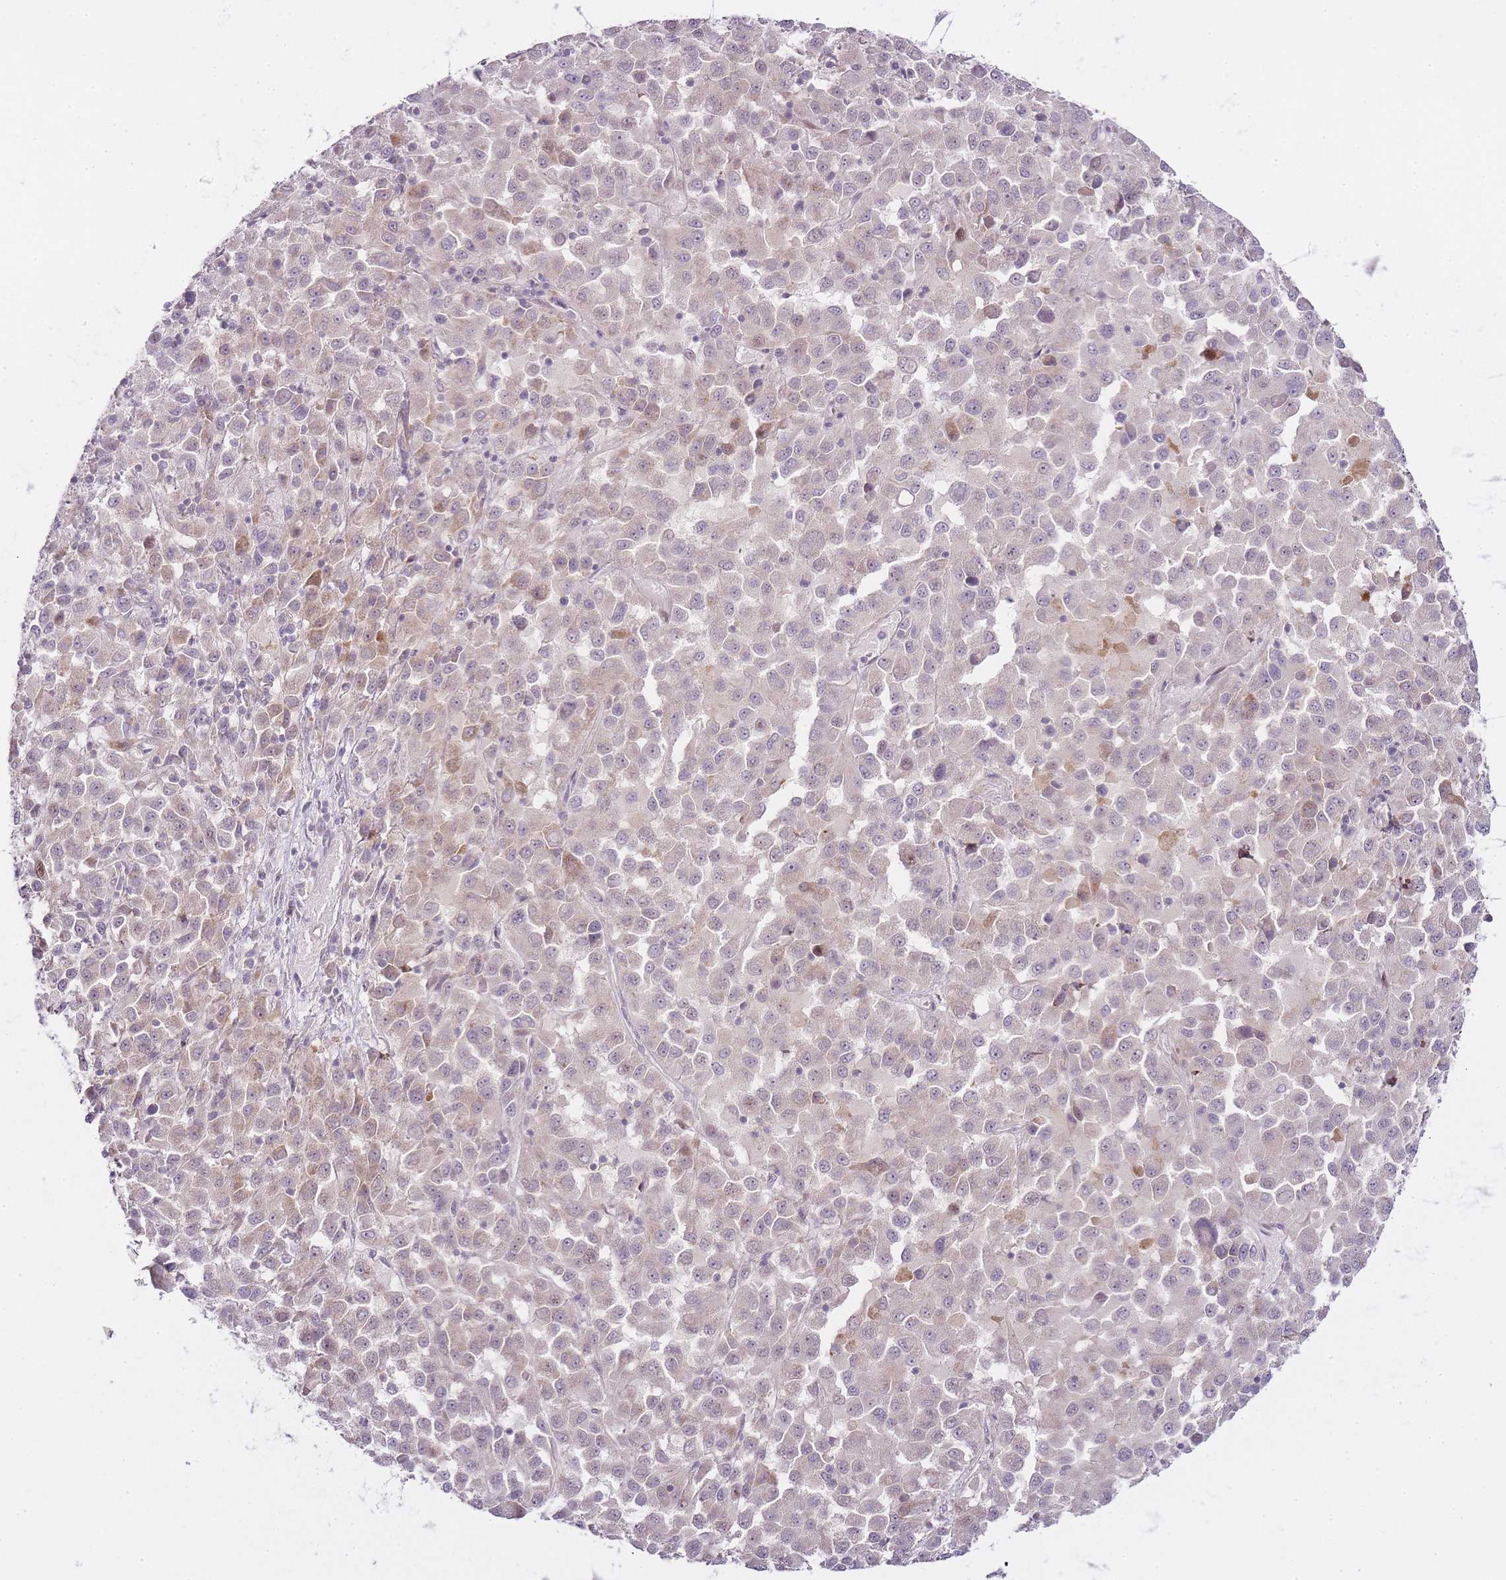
{"staining": {"intensity": "moderate", "quantity": "<25%", "location": "cytoplasmic/membranous,nuclear"}, "tissue": "melanoma", "cell_type": "Tumor cells", "image_type": "cancer", "snomed": [{"axis": "morphology", "description": "Malignant melanoma, Metastatic site"}, {"axis": "topography", "description": "Lung"}], "caption": "Protein staining by immunohistochemistry displays moderate cytoplasmic/membranous and nuclear expression in about <25% of tumor cells in melanoma. Immunohistochemistry (ihc) stains the protein in brown and the nuclei are stained blue.", "gene": "OGG1", "patient": {"sex": "male", "age": 64}}